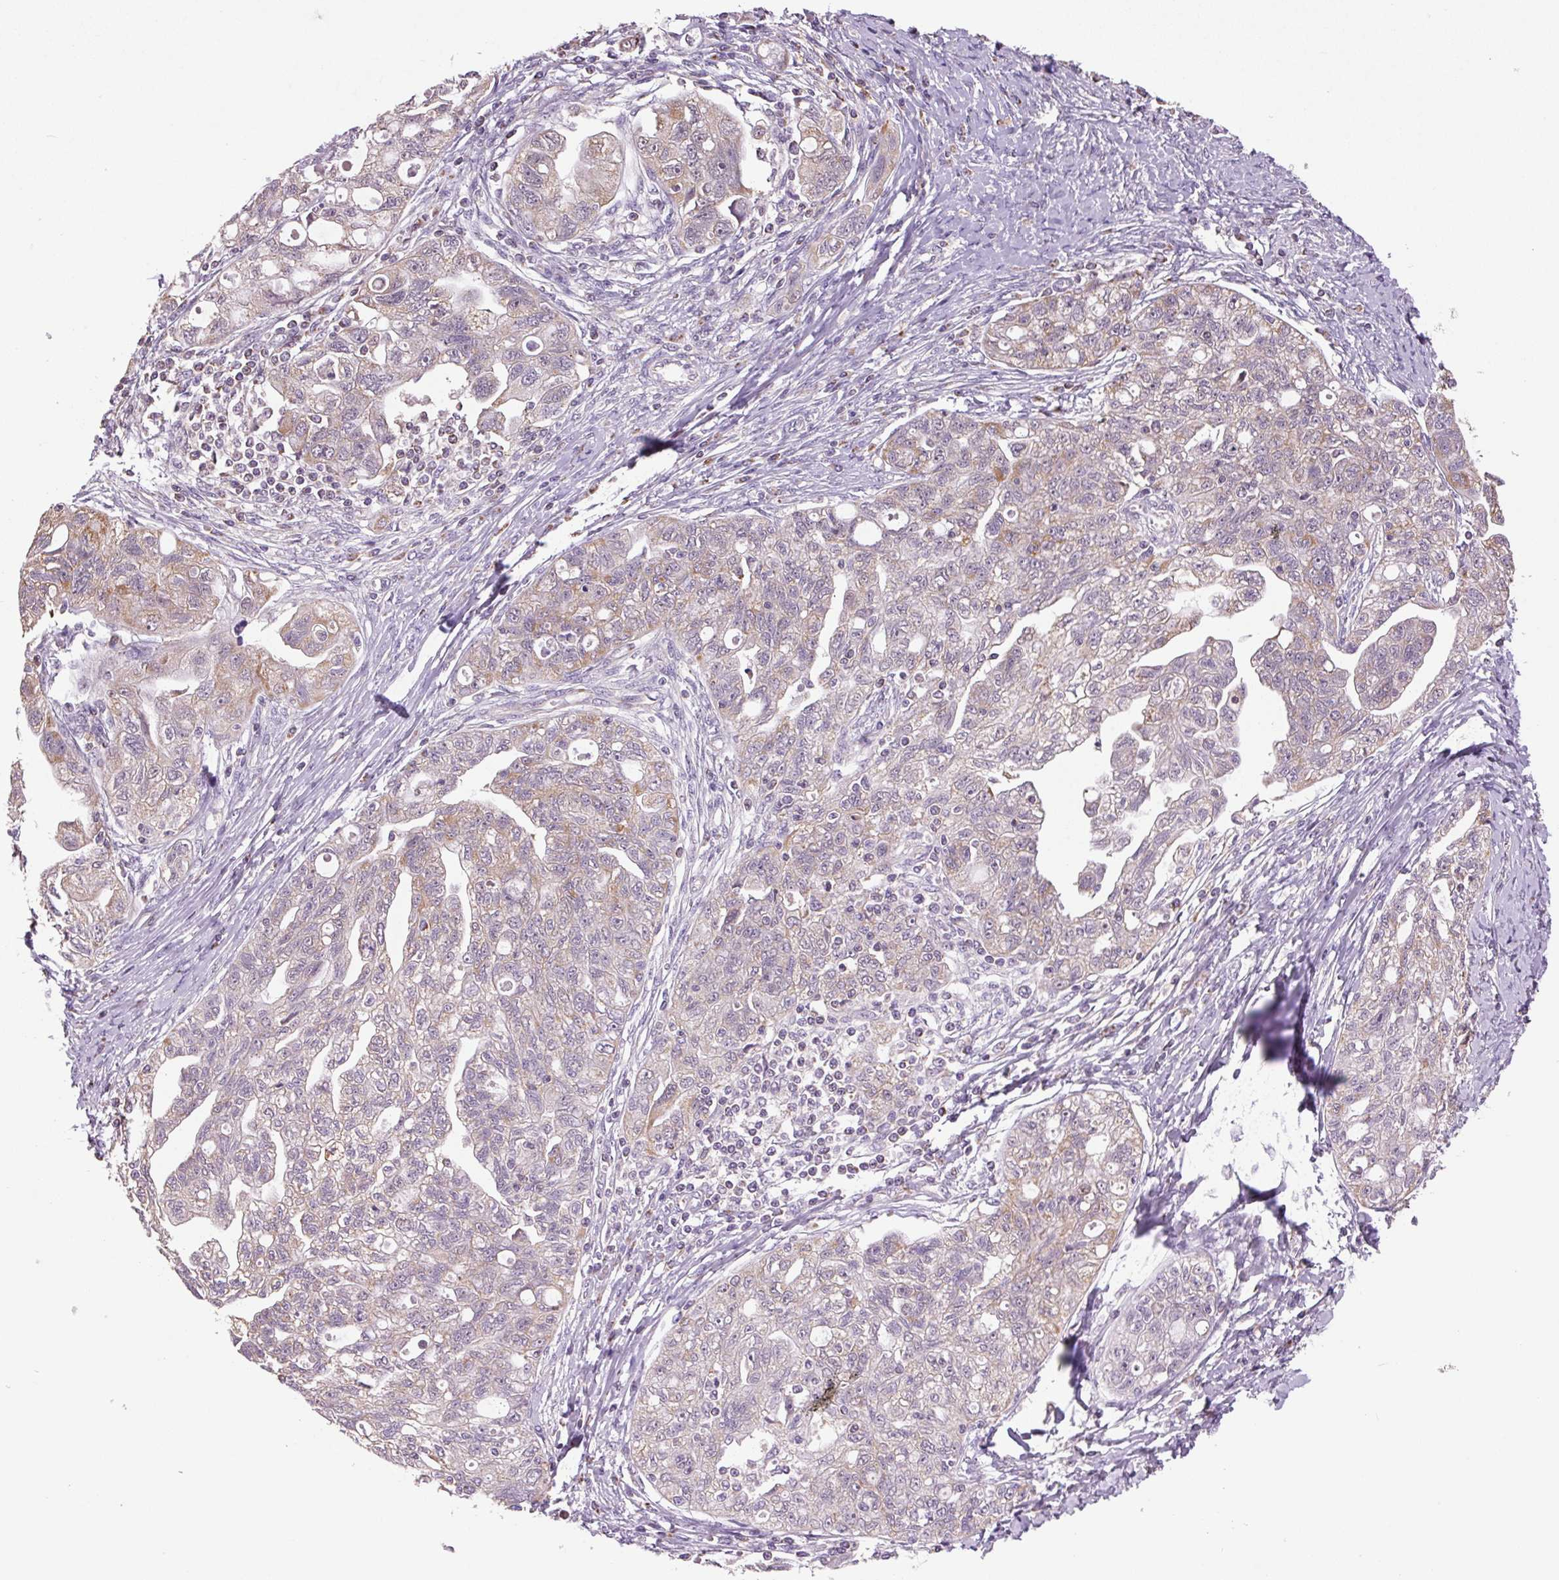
{"staining": {"intensity": "weak", "quantity": "25%-75%", "location": "cytoplasmic/membranous"}, "tissue": "ovarian cancer", "cell_type": "Tumor cells", "image_type": "cancer", "snomed": [{"axis": "morphology", "description": "Carcinoma, NOS"}, {"axis": "morphology", "description": "Cystadenocarcinoma, serous, NOS"}, {"axis": "topography", "description": "Ovary"}], "caption": "Immunohistochemistry of carcinoma (ovarian) shows low levels of weak cytoplasmic/membranous positivity in about 25%-75% of tumor cells.", "gene": "SGF29", "patient": {"sex": "female", "age": 69}}